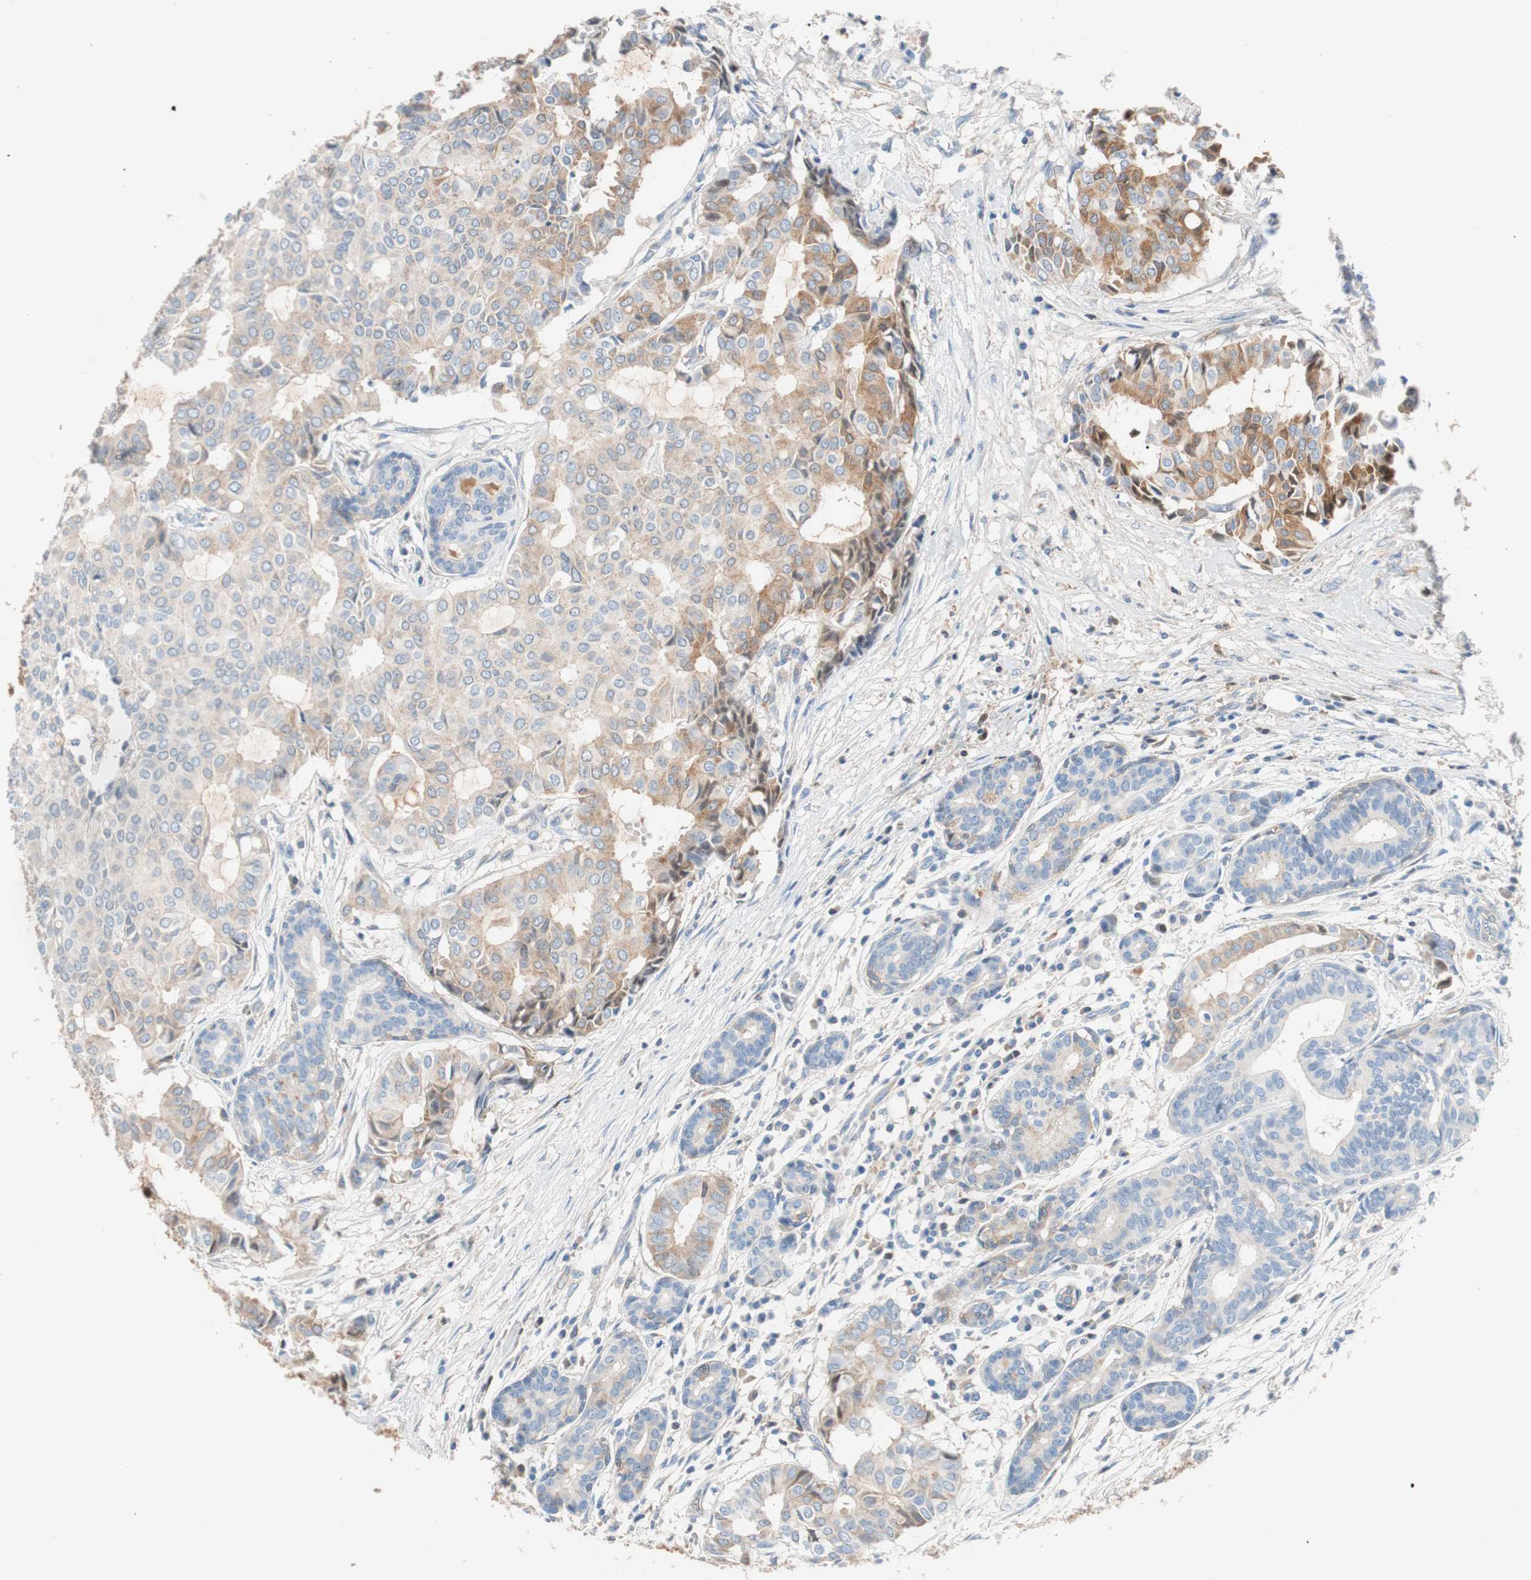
{"staining": {"intensity": "moderate", "quantity": ">75%", "location": "cytoplasmic/membranous"}, "tissue": "head and neck cancer", "cell_type": "Tumor cells", "image_type": "cancer", "snomed": [{"axis": "morphology", "description": "Adenocarcinoma, NOS"}, {"axis": "topography", "description": "Salivary gland"}, {"axis": "topography", "description": "Head-Neck"}], "caption": "Protein staining displays moderate cytoplasmic/membranous expression in about >75% of tumor cells in head and neck cancer. (Brightfield microscopy of DAB IHC at high magnification).", "gene": "RBP4", "patient": {"sex": "female", "age": 59}}